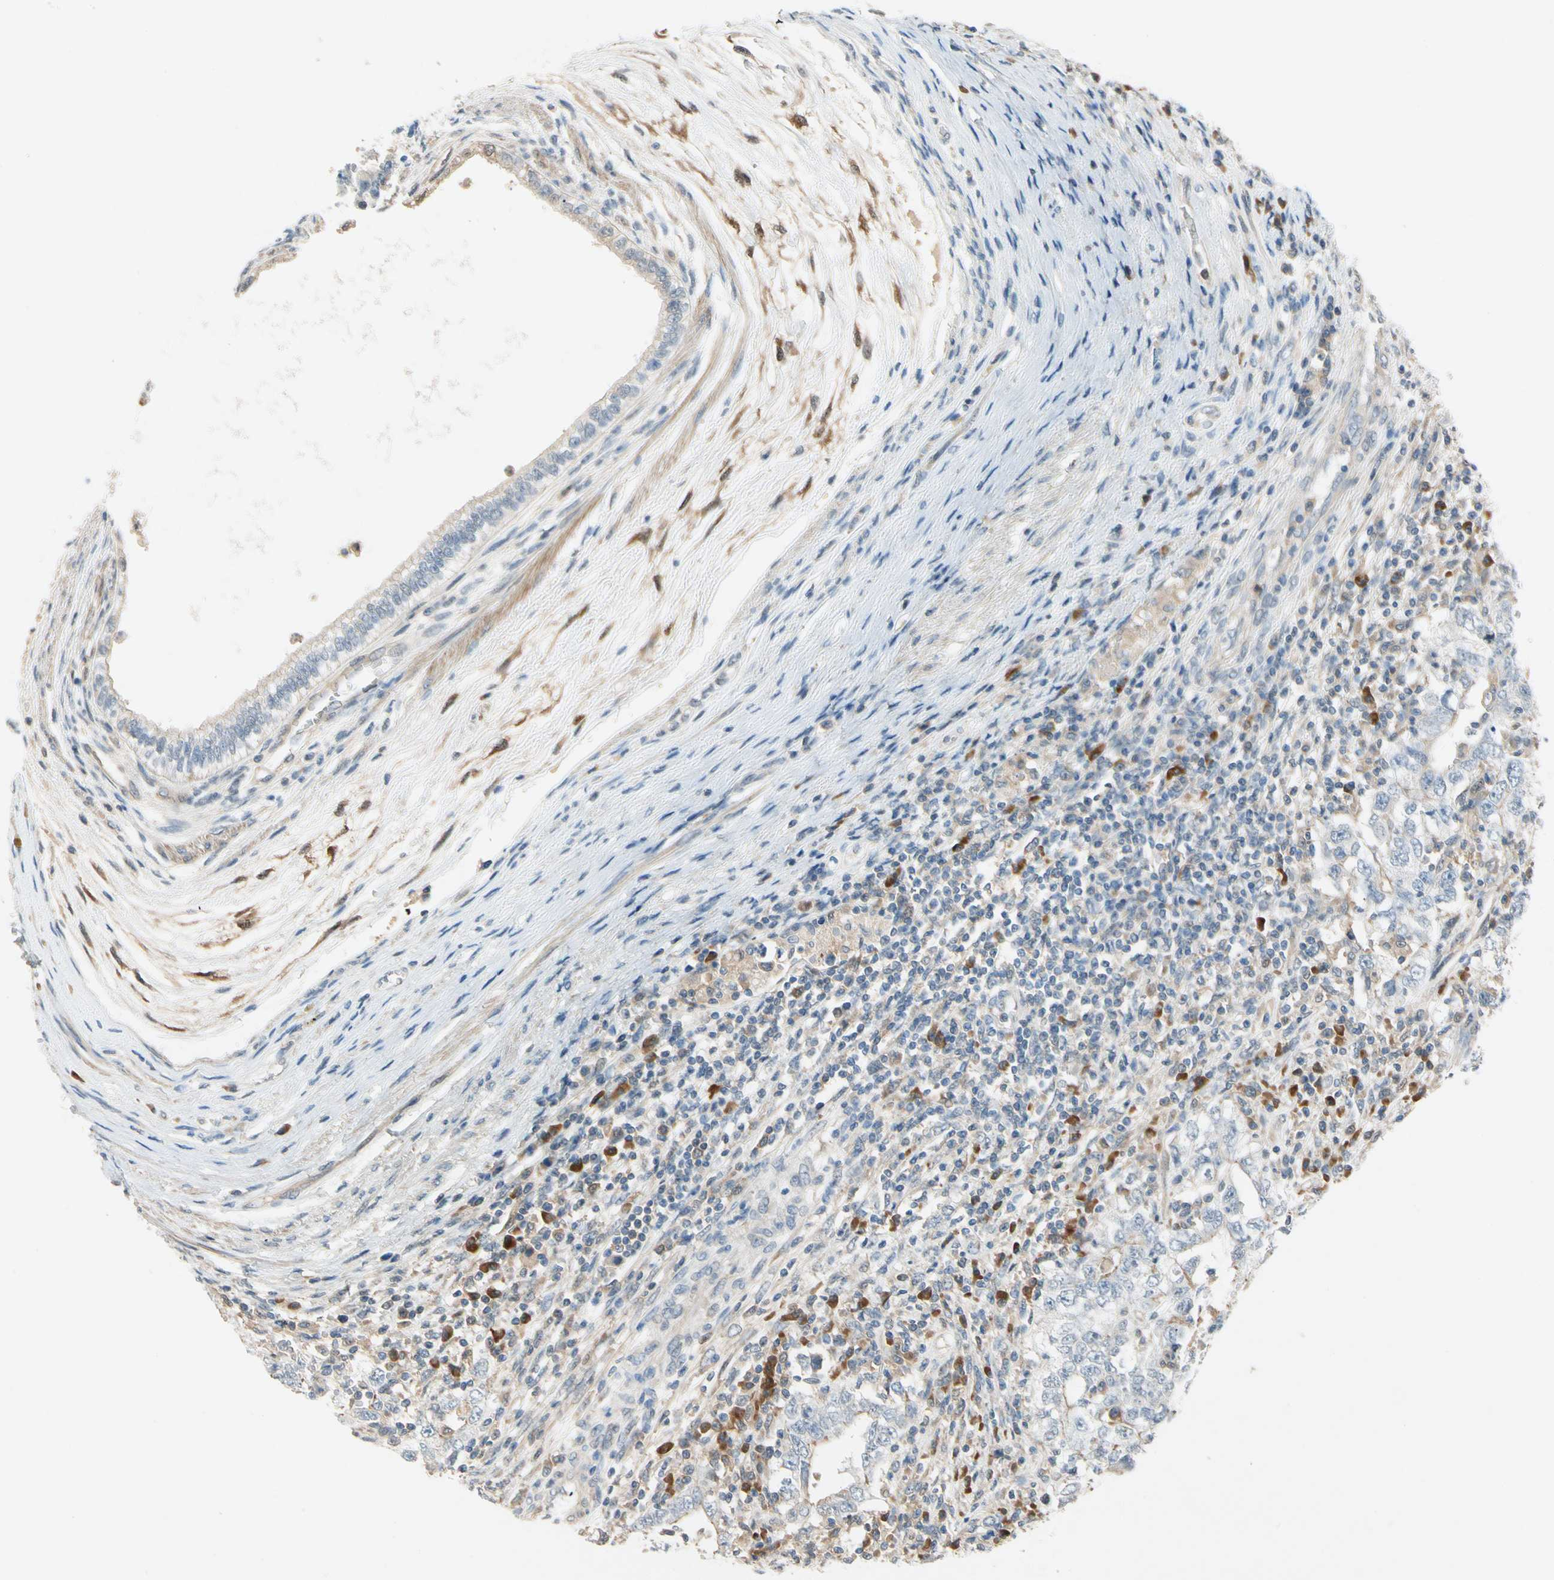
{"staining": {"intensity": "weak", "quantity": "25%-75%", "location": "cytoplasmic/membranous"}, "tissue": "testis cancer", "cell_type": "Tumor cells", "image_type": "cancer", "snomed": [{"axis": "morphology", "description": "Carcinoma, Embryonal, NOS"}, {"axis": "topography", "description": "Testis"}], "caption": "Testis cancer (embryonal carcinoma) stained for a protein (brown) reveals weak cytoplasmic/membranous positive positivity in about 25%-75% of tumor cells.", "gene": "WIPI1", "patient": {"sex": "male", "age": 26}}